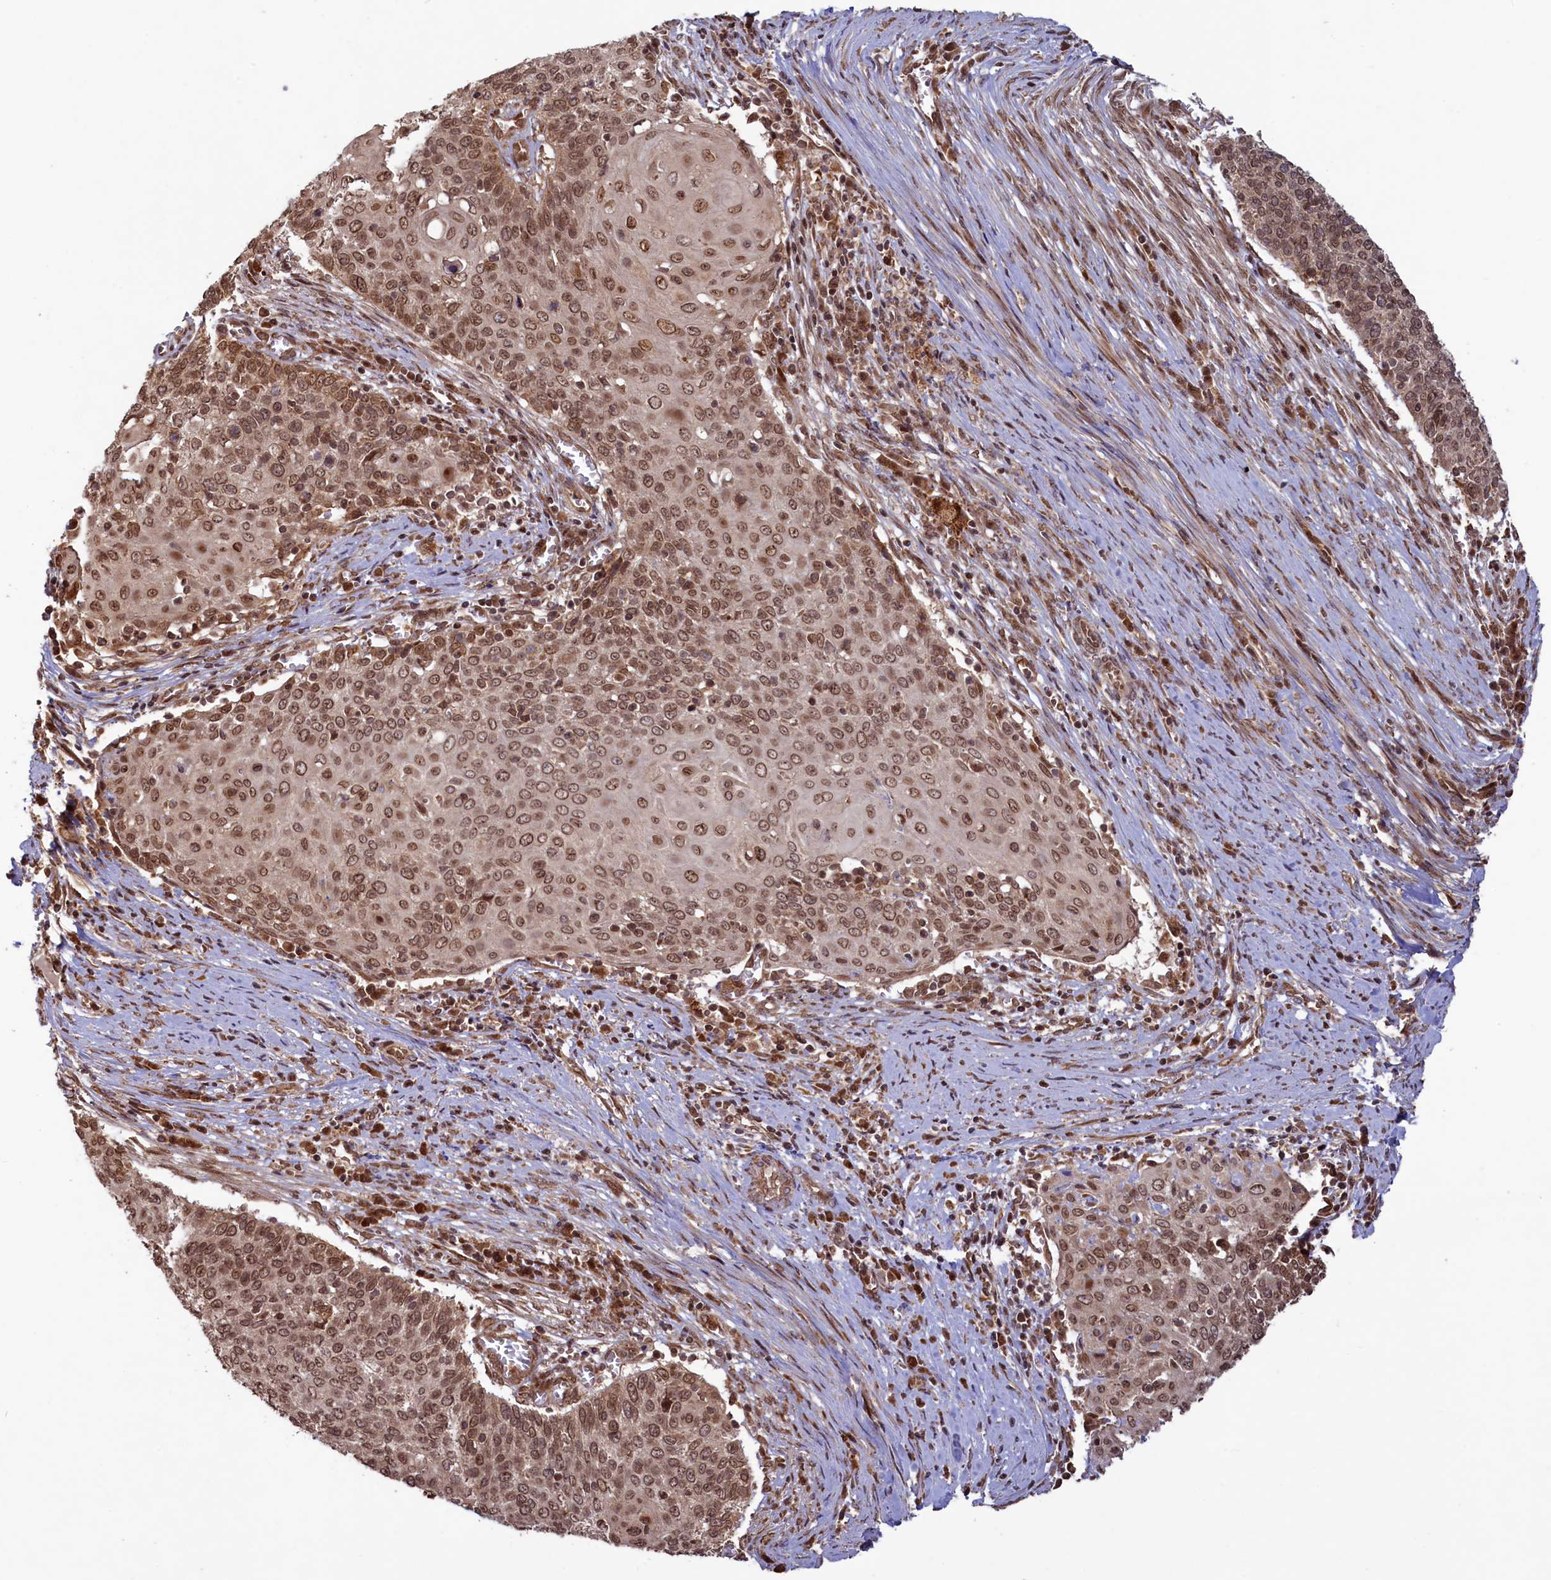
{"staining": {"intensity": "moderate", "quantity": ">75%", "location": "nuclear"}, "tissue": "cervical cancer", "cell_type": "Tumor cells", "image_type": "cancer", "snomed": [{"axis": "morphology", "description": "Squamous cell carcinoma, NOS"}, {"axis": "topography", "description": "Cervix"}], "caption": "Immunohistochemistry photomicrograph of neoplastic tissue: human cervical cancer (squamous cell carcinoma) stained using immunohistochemistry demonstrates medium levels of moderate protein expression localized specifically in the nuclear of tumor cells, appearing as a nuclear brown color.", "gene": "NAE1", "patient": {"sex": "female", "age": 39}}